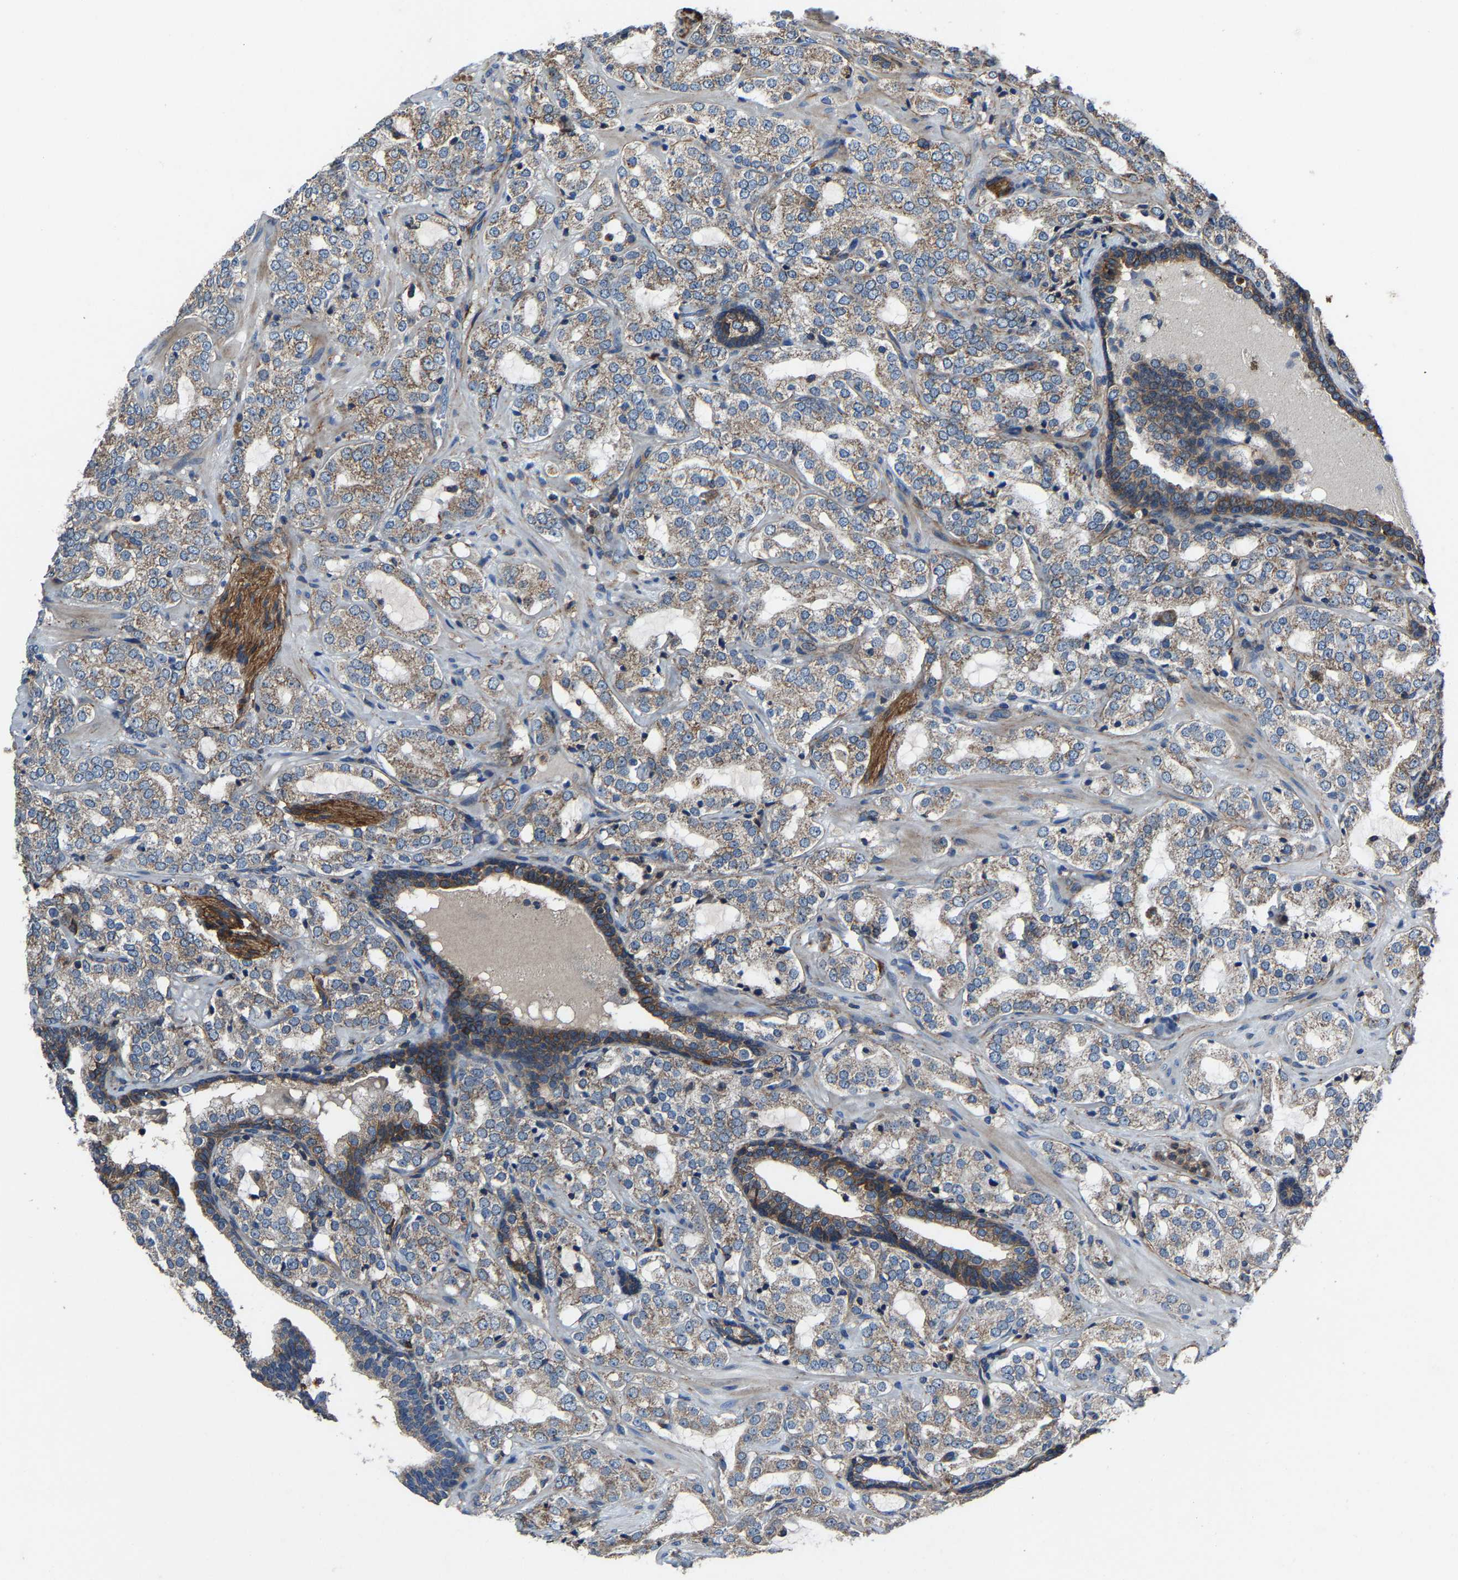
{"staining": {"intensity": "weak", "quantity": ">75%", "location": "cytoplasmic/membranous"}, "tissue": "prostate cancer", "cell_type": "Tumor cells", "image_type": "cancer", "snomed": [{"axis": "morphology", "description": "Adenocarcinoma, High grade"}, {"axis": "topography", "description": "Prostate"}], "caption": "Immunohistochemistry (IHC) micrograph of human prostate cancer stained for a protein (brown), which reveals low levels of weak cytoplasmic/membranous staining in approximately >75% of tumor cells.", "gene": "KIAA1958", "patient": {"sex": "male", "age": 64}}